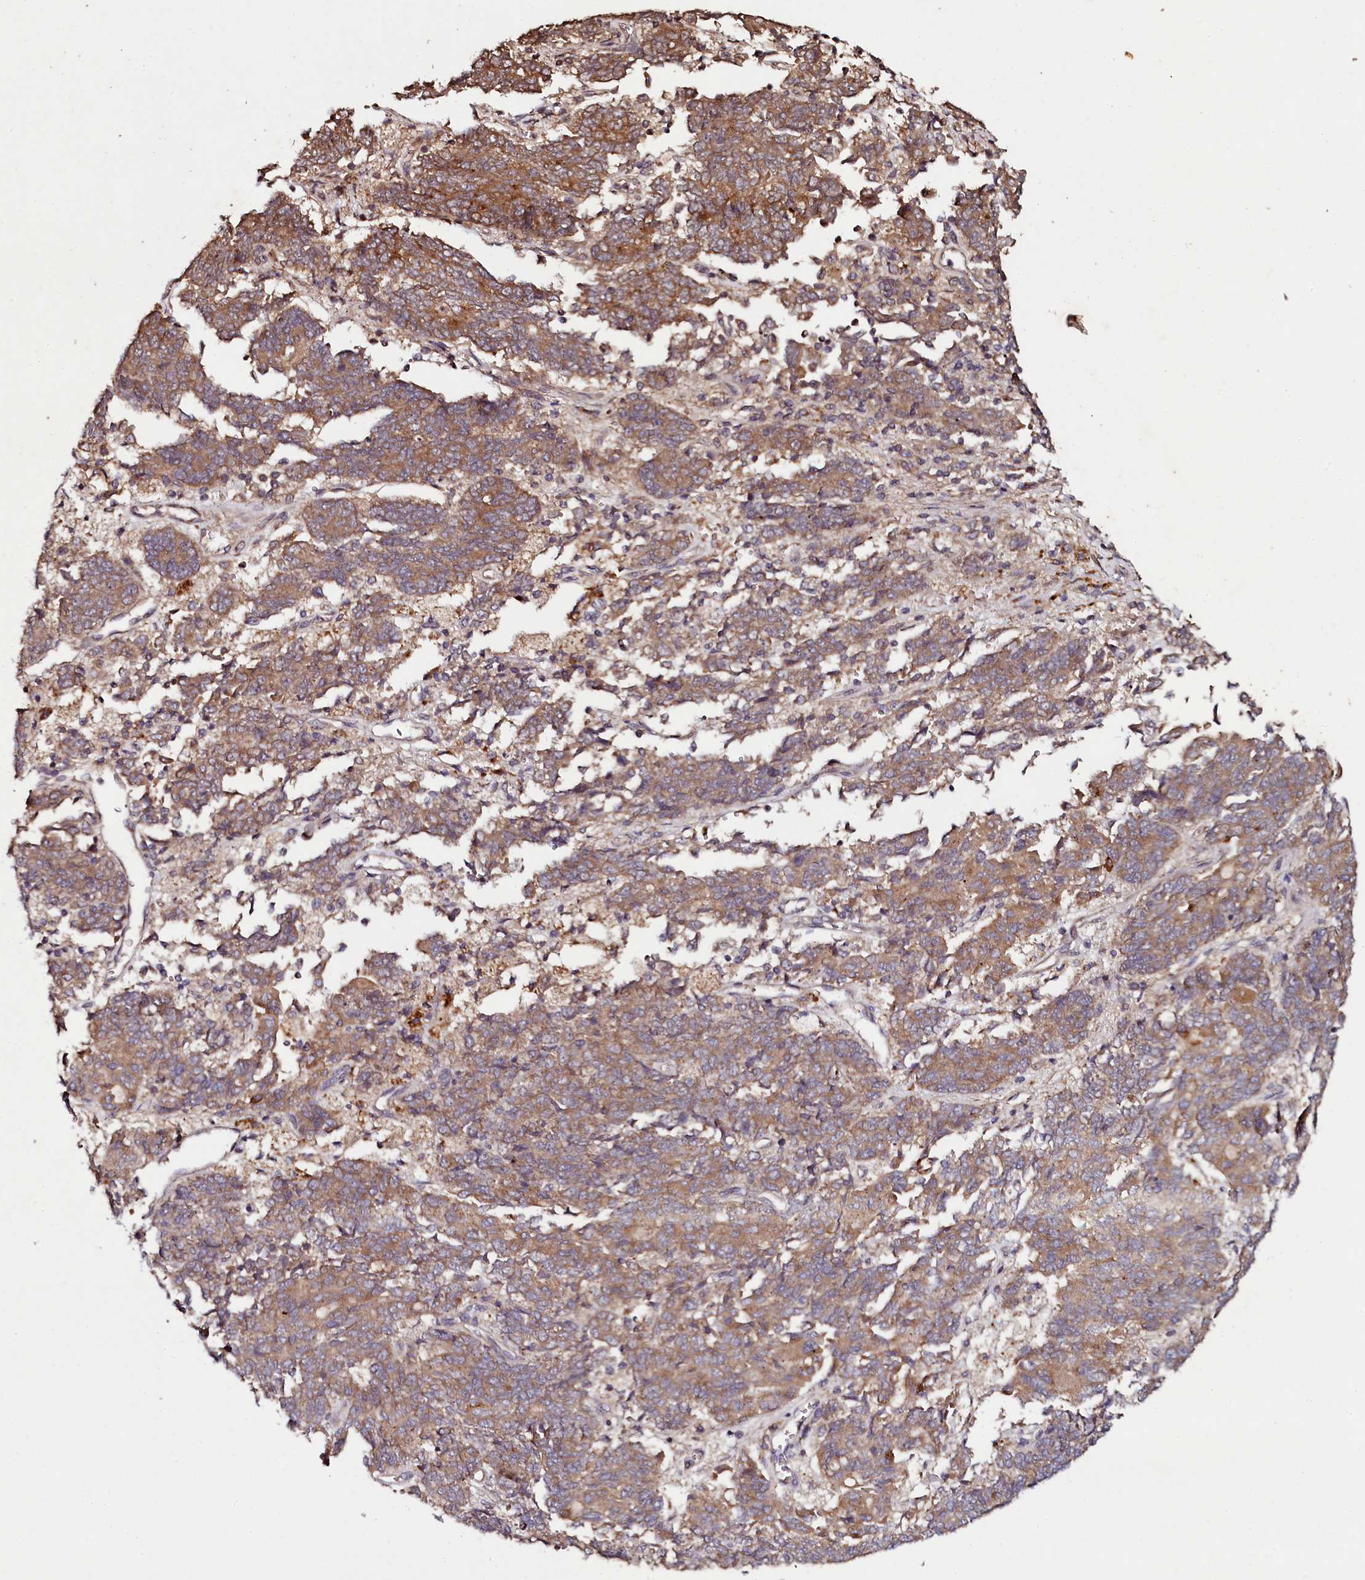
{"staining": {"intensity": "moderate", "quantity": ">75%", "location": "cytoplasmic/membranous"}, "tissue": "endometrial cancer", "cell_type": "Tumor cells", "image_type": "cancer", "snomed": [{"axis": "morphology", "description": "Adenocarcinoma, NOS"}, {"axis": "topography", "description": "Endometrium"}], "caption": "This image demonstrates immunohistochemistry (IHC) staining of human endometrial cancer (adenocarcinoma), with medium moderate cytoplasmic/membranous positivity in about >75% of tumor cells.", "gene": "SEC24C", "patient": {"sex": "female", "age": 80}}